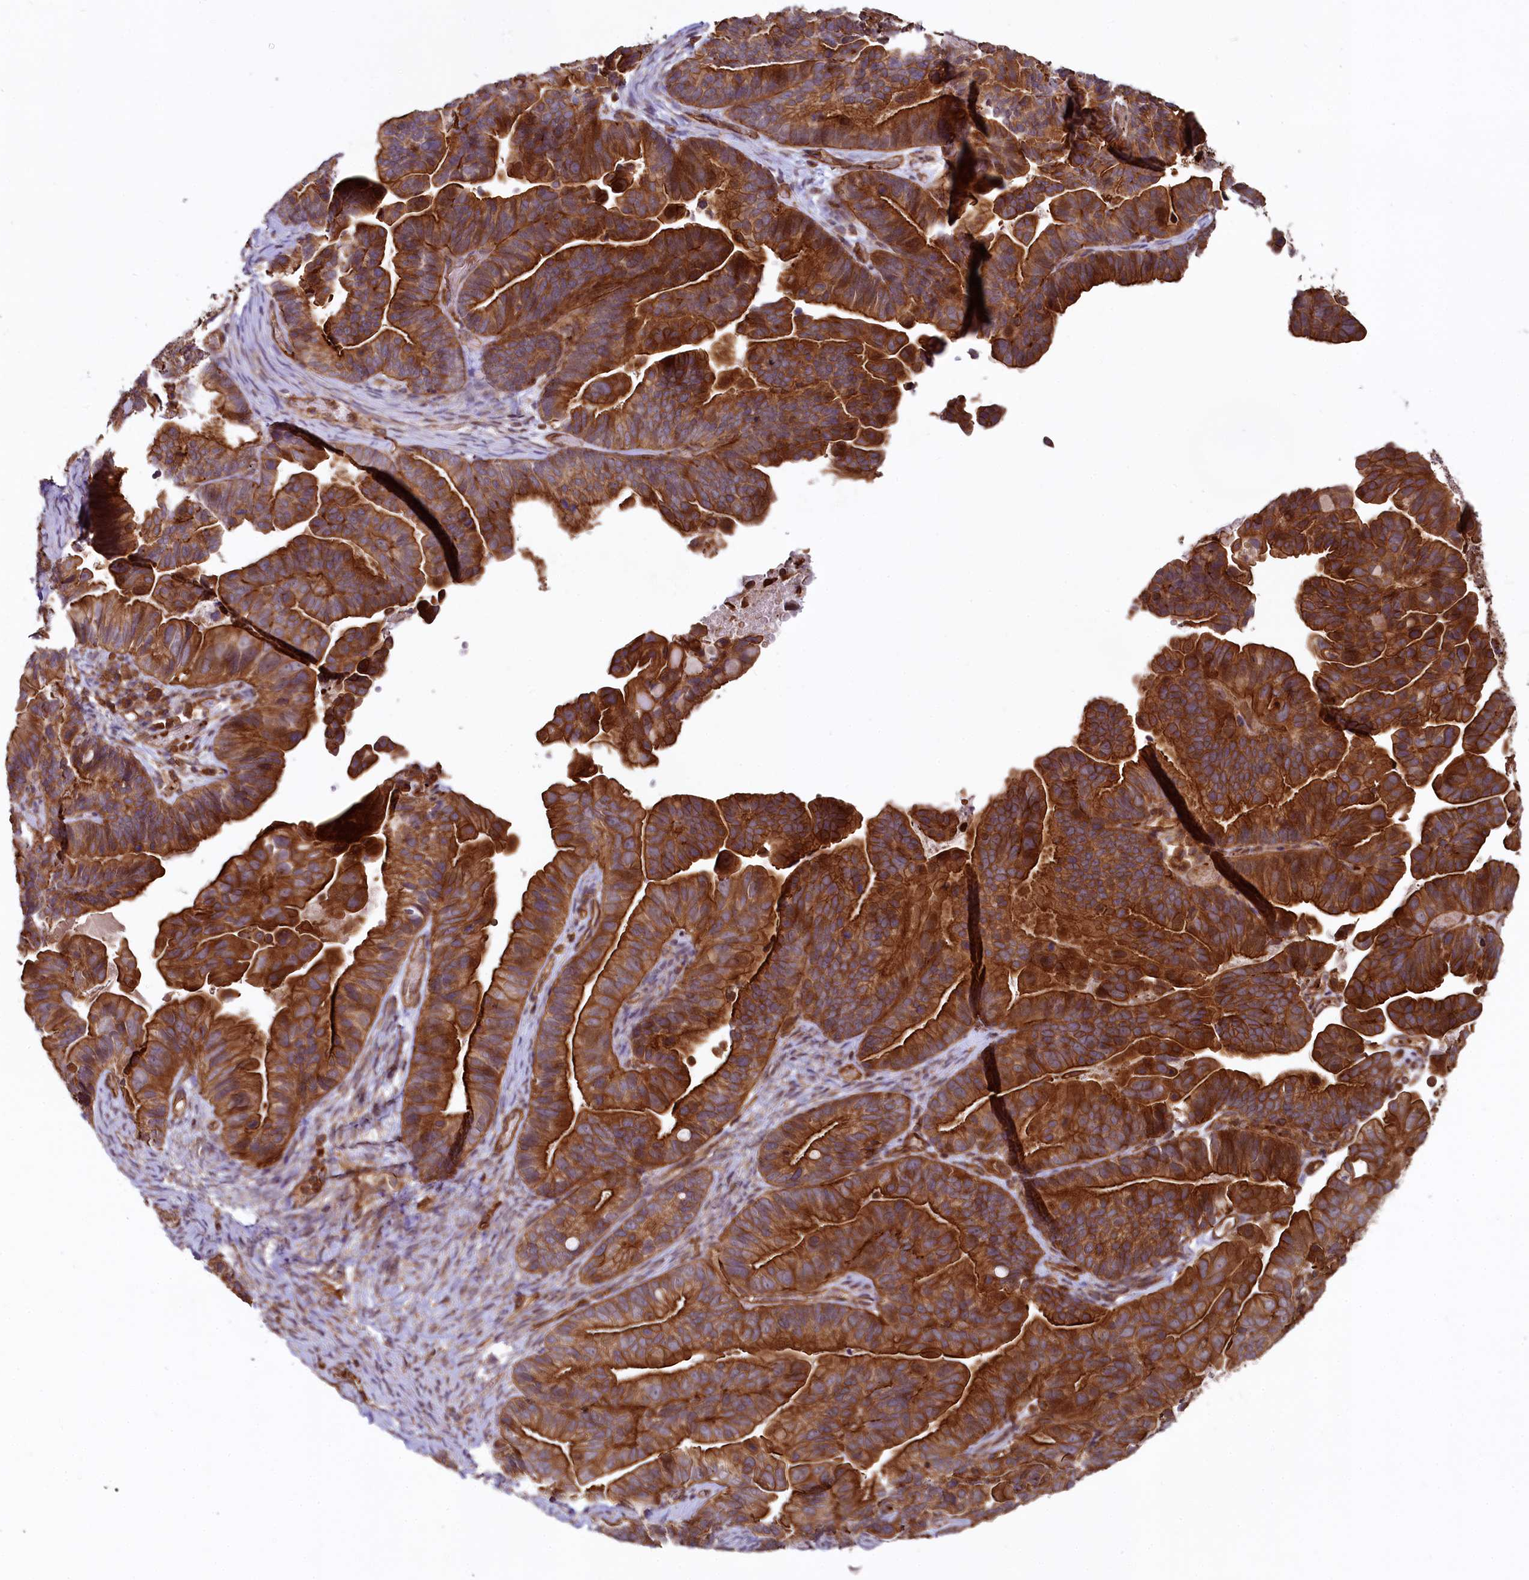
{"staining": {"intensity": "strong", "quantity": ">75%", "location": "cytoplasmic/membranous"}, "tissue": "ovarian cancer", "cell_type": "Tumor cells", "image_type": "cancer", "snomed": [{"axis": "morphology", "description": "Cystadenocarcinoma, serous, NOS"}, {"axis": "topography", "description": "Ovary"}], "caption": "Protein positivity by IHC shows strong cytoplasmic/membranous expression in about >75% of tumor cells in ovarian serous cystadenocarcinoma. Immunohistochemistry (ihc) stains the protein of interest in brown and the nuclei are stained blue.", "gene": "SVIP", "patient": {"sex": "female", "age": 56}}